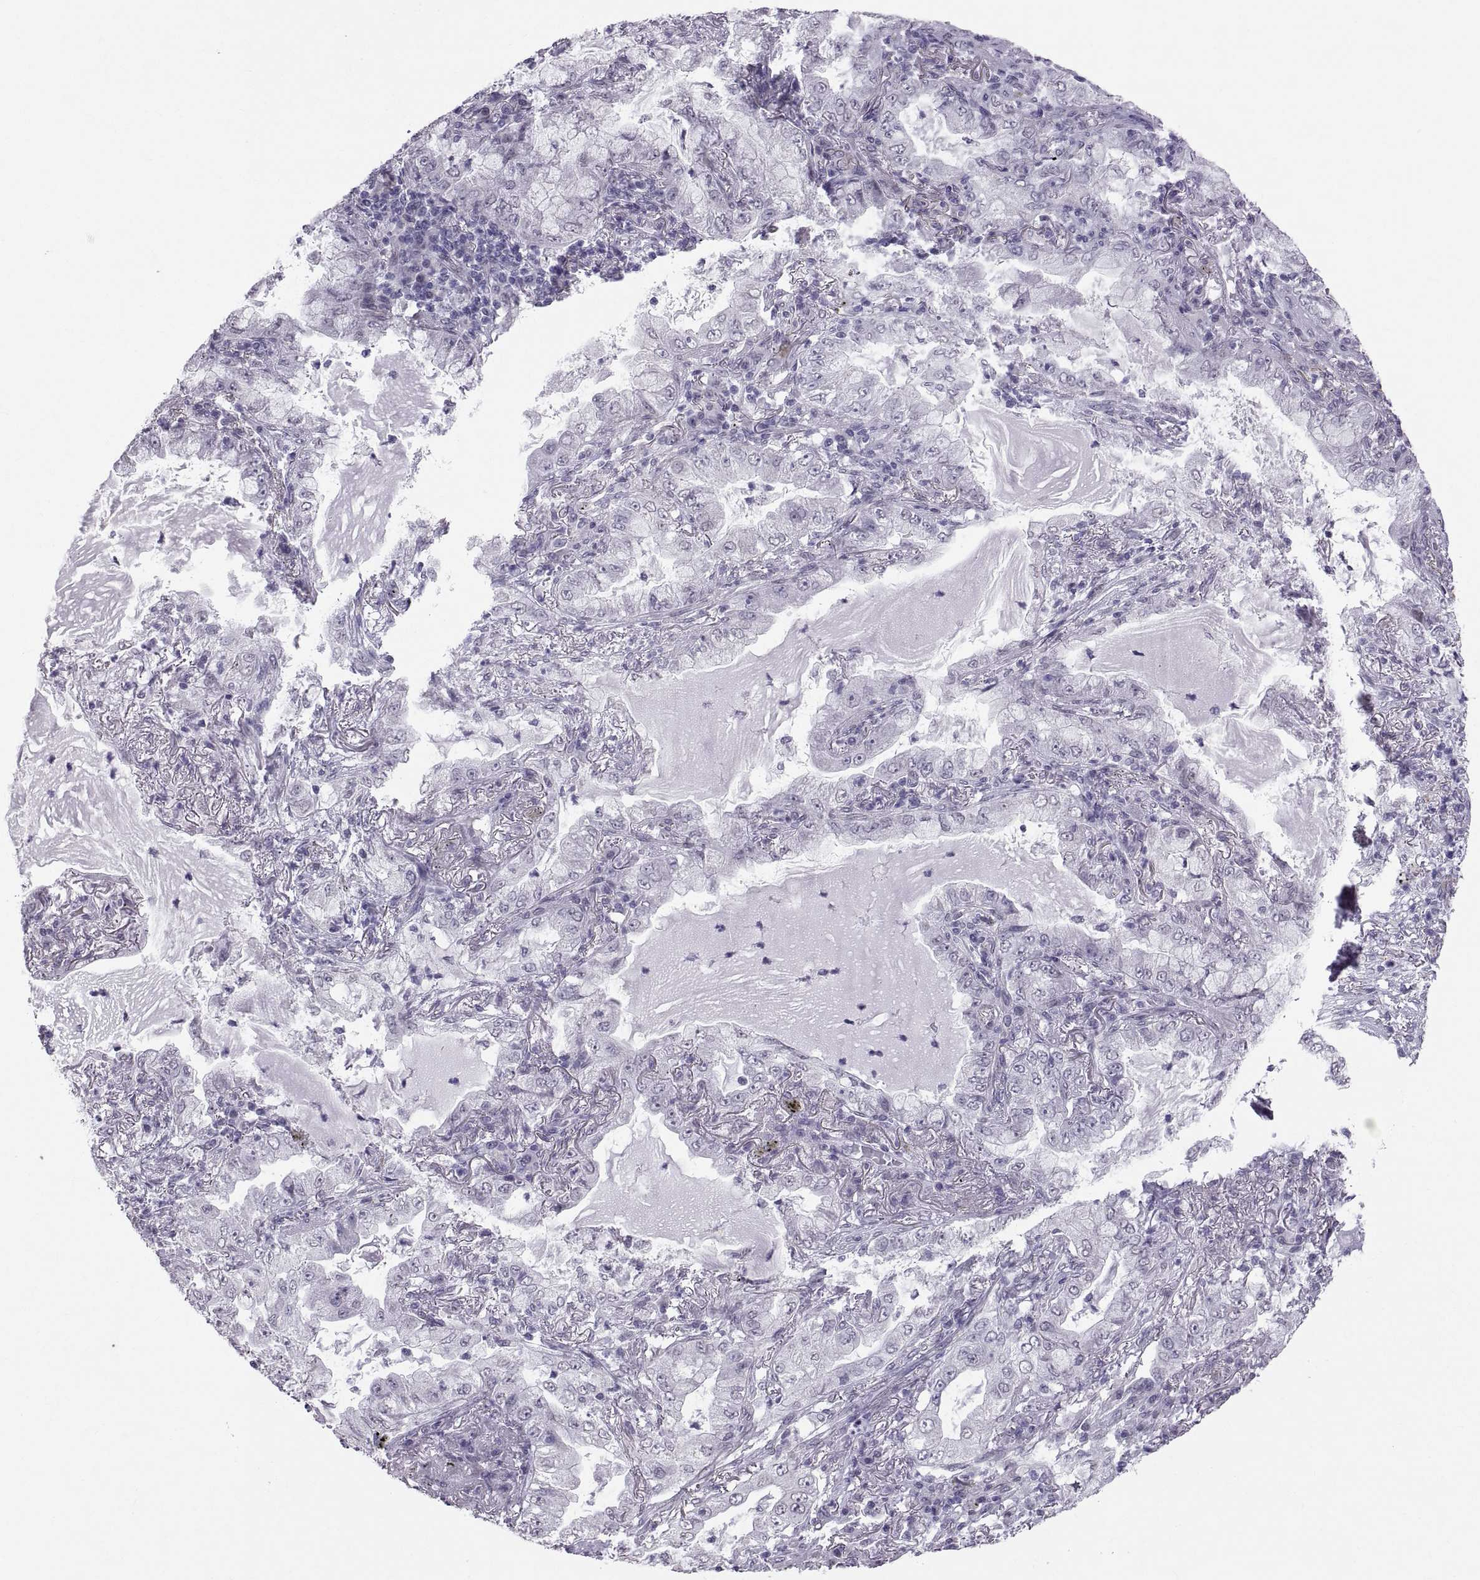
{"staining": {"intensity": "negative", "quantity": "none", "location": "none"}, "tissue": "lung cancer", "cell_type": "Tumor cells", "image_type": "cancer", "snomed": [{"axis": "morphology", "description": "Adenocarcinoma, NOS"}, {"axis": "topography", "description": "Lung"}], "caption": "Human adenocarcinoma (lung) stained for a protein using immunohistochemistry displays no positivity in tumor cells.", "gene": "KRT77", "patient": {"sex": "female", "age": 73}}